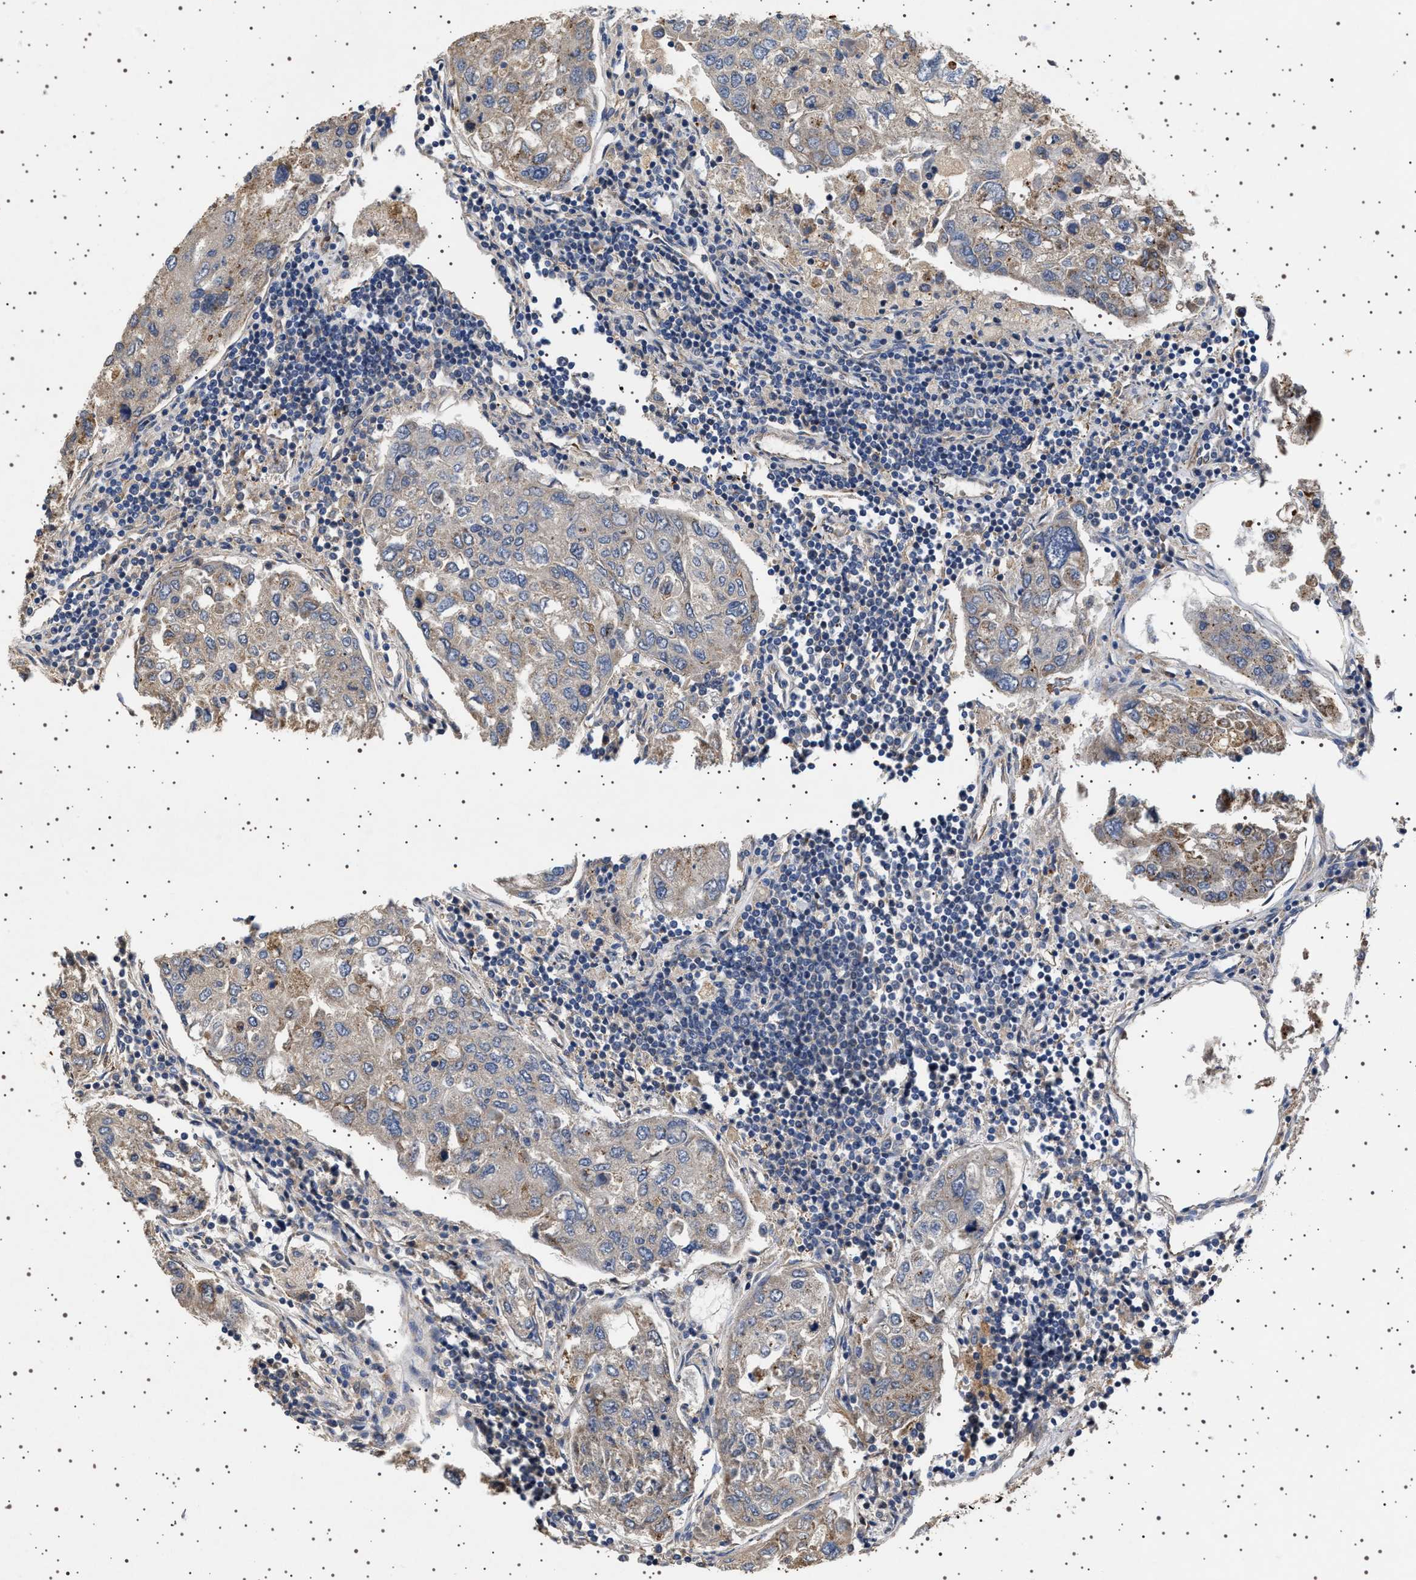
{"staining": {"intensity": "weak", "quantity": ">75%", "location": "cytoplasmic/membranous"}, "tissue": "urothelial cancer", "cell_type": "Tumor cells", "image_type": "cancer", "snomed": [{"axis": "morphology", "description": "Urothelial carcinoma, High grade"}, {"axis": "topography", "description": "Lymph node"}, {"axis": "topography", "description": "Urinary bladder"}], "caption": "High-magnification brightfield microscopy of urothelial cancer stained with DAB (brown) and counterstained with hematoxylin (blue). tumor cells exhibit weak cytoplasmic/membranous positivity is identified in approximately>75% of cells.", "gene": "TRUB2", "patient": {"sex": "male", "age": 51}}